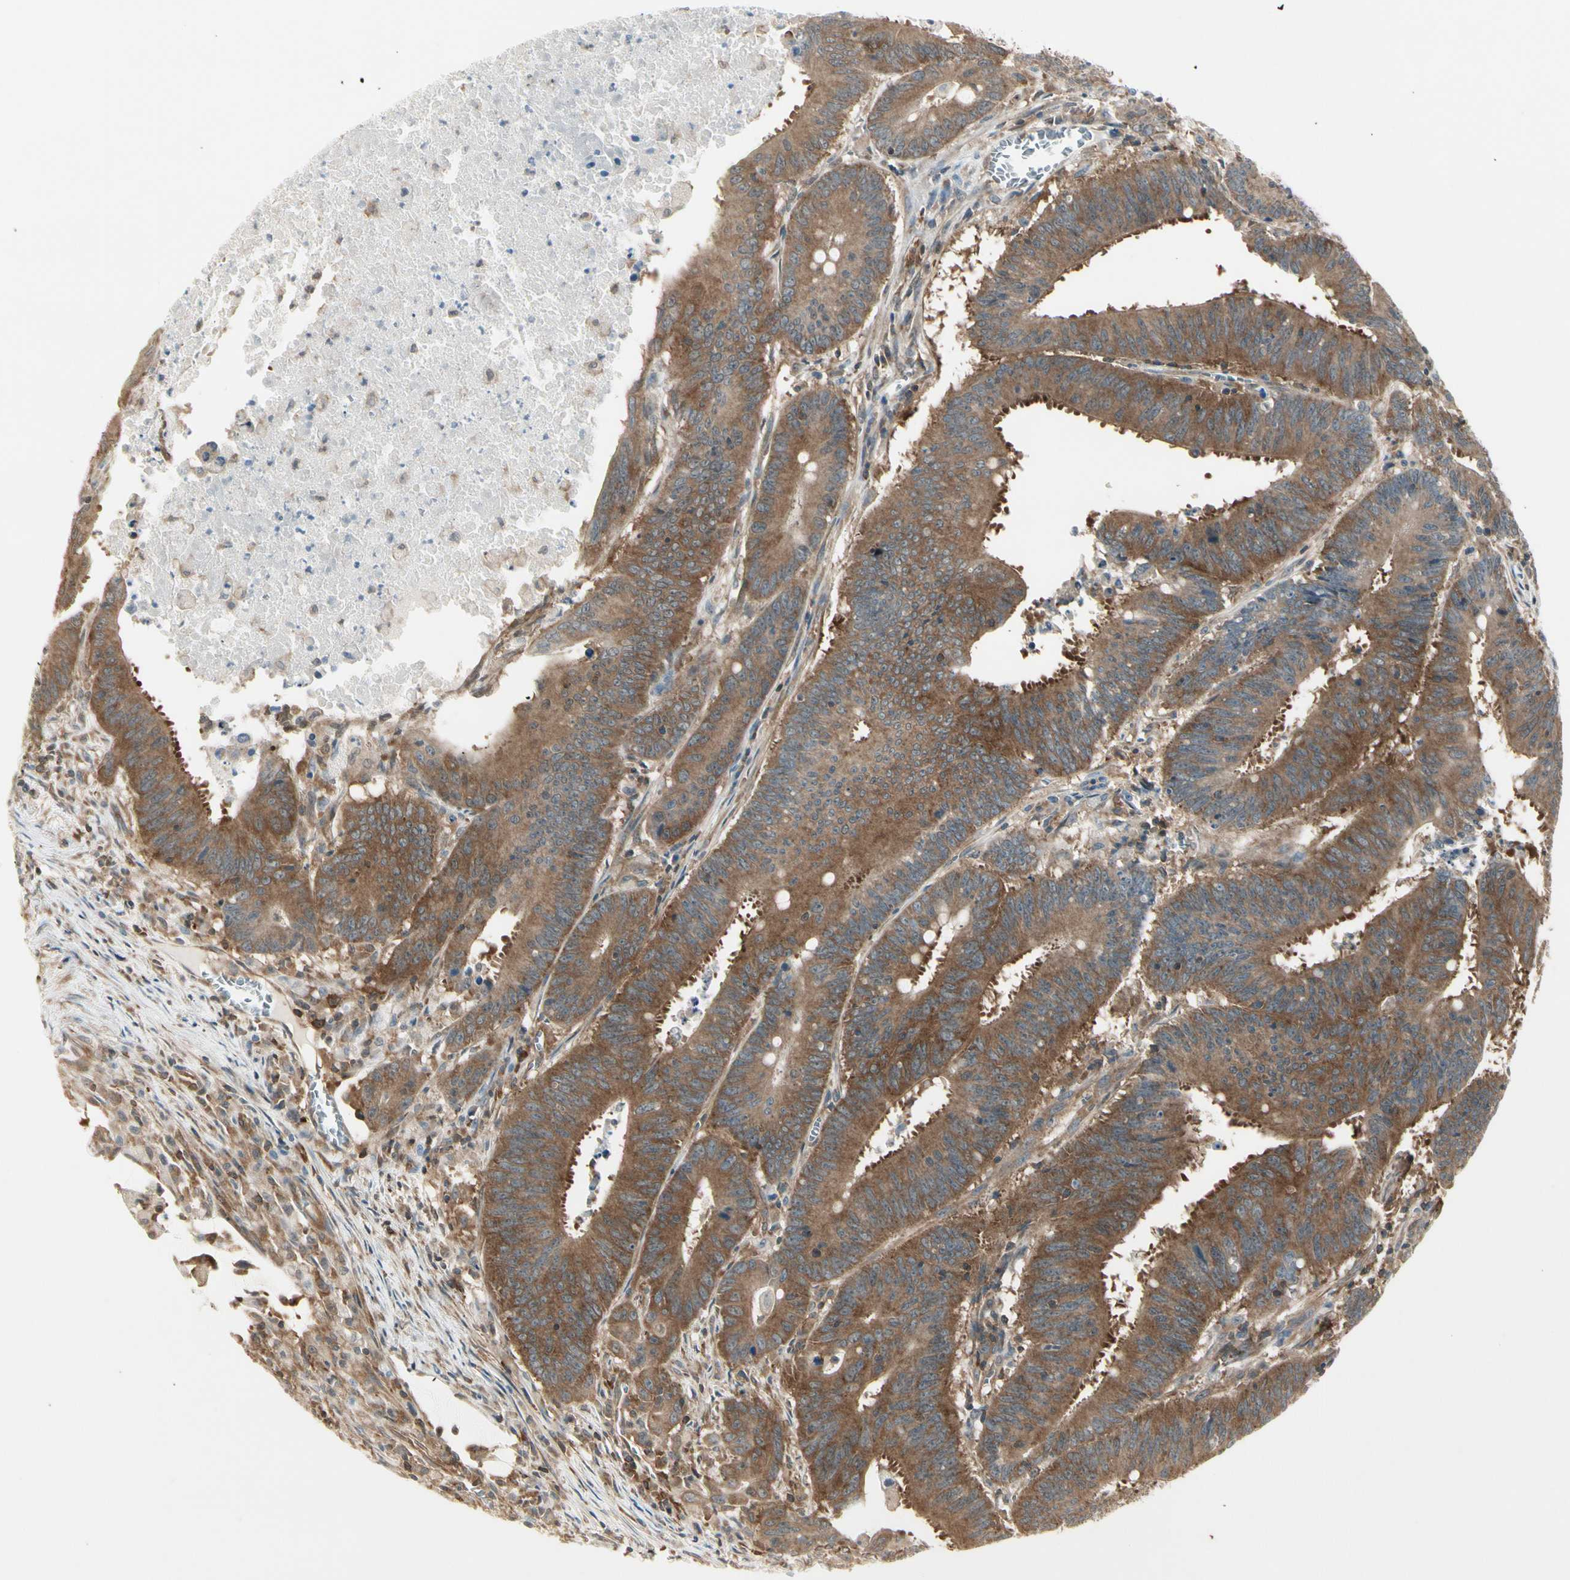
{"staining": {"intensity": "strong", "quantity": ">75%", "location": "cytoplasmic/membranous"}, "tissue": "colorectal cancer", "cell_type": "Tumor cells", "image_type": "cancer", "snomed": [{"axis": "morphology", "description": "Adenocarcinoma, NOS"}, {"axis": "topography", "description": "Colon"}], "caption": "The histopathology image exhibits immunohistochemical staining of colorectal adenocarcinoma. There is strong cytoplasmic/membranous staining is seen in approximately >75% of tumor cells.", "gene": "OXSR1", "patient": {"sex": "male", "age": 45}}